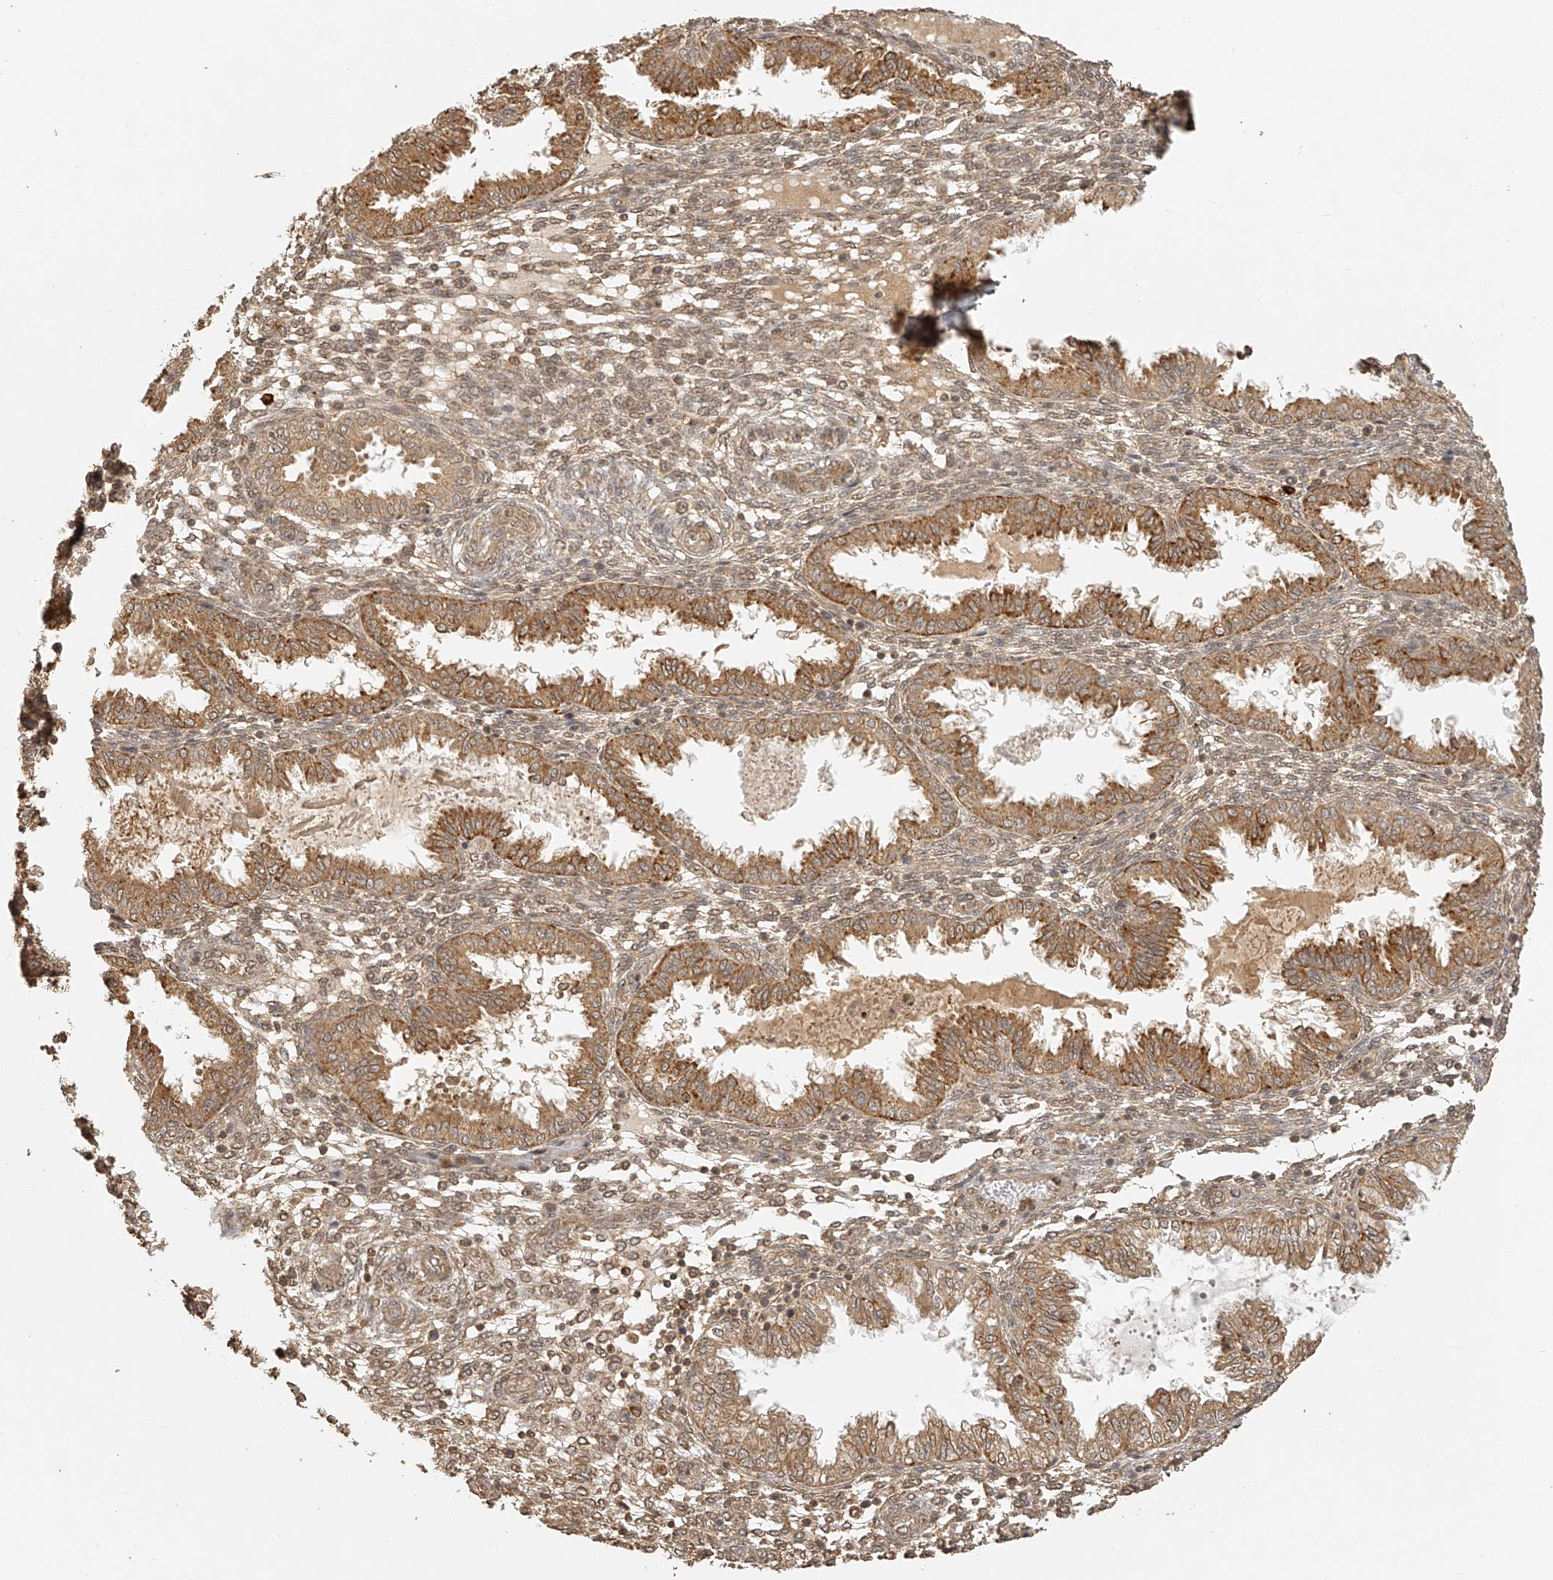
{"staining": {"intensity": "weak", "quantity": ">75%", "location": "cytoplasmic/membranous"}, "tissue": "endometrium", "cell_type": "Cells in endometrial stroma", "image_type": "normal", "snomed": [{"axis": "morphology", "description": "Normal tissue, NOS"}, {"axis": "topography", "description": "Endometrium"}], "caption": "A brown stain shows weak cytoplasmic/membranous staining of a protein in cells in endometrial stroma of unremarkable endometrium.", "gene": "BCL2L11", "patient": {"sex": "female", "age": 33}}